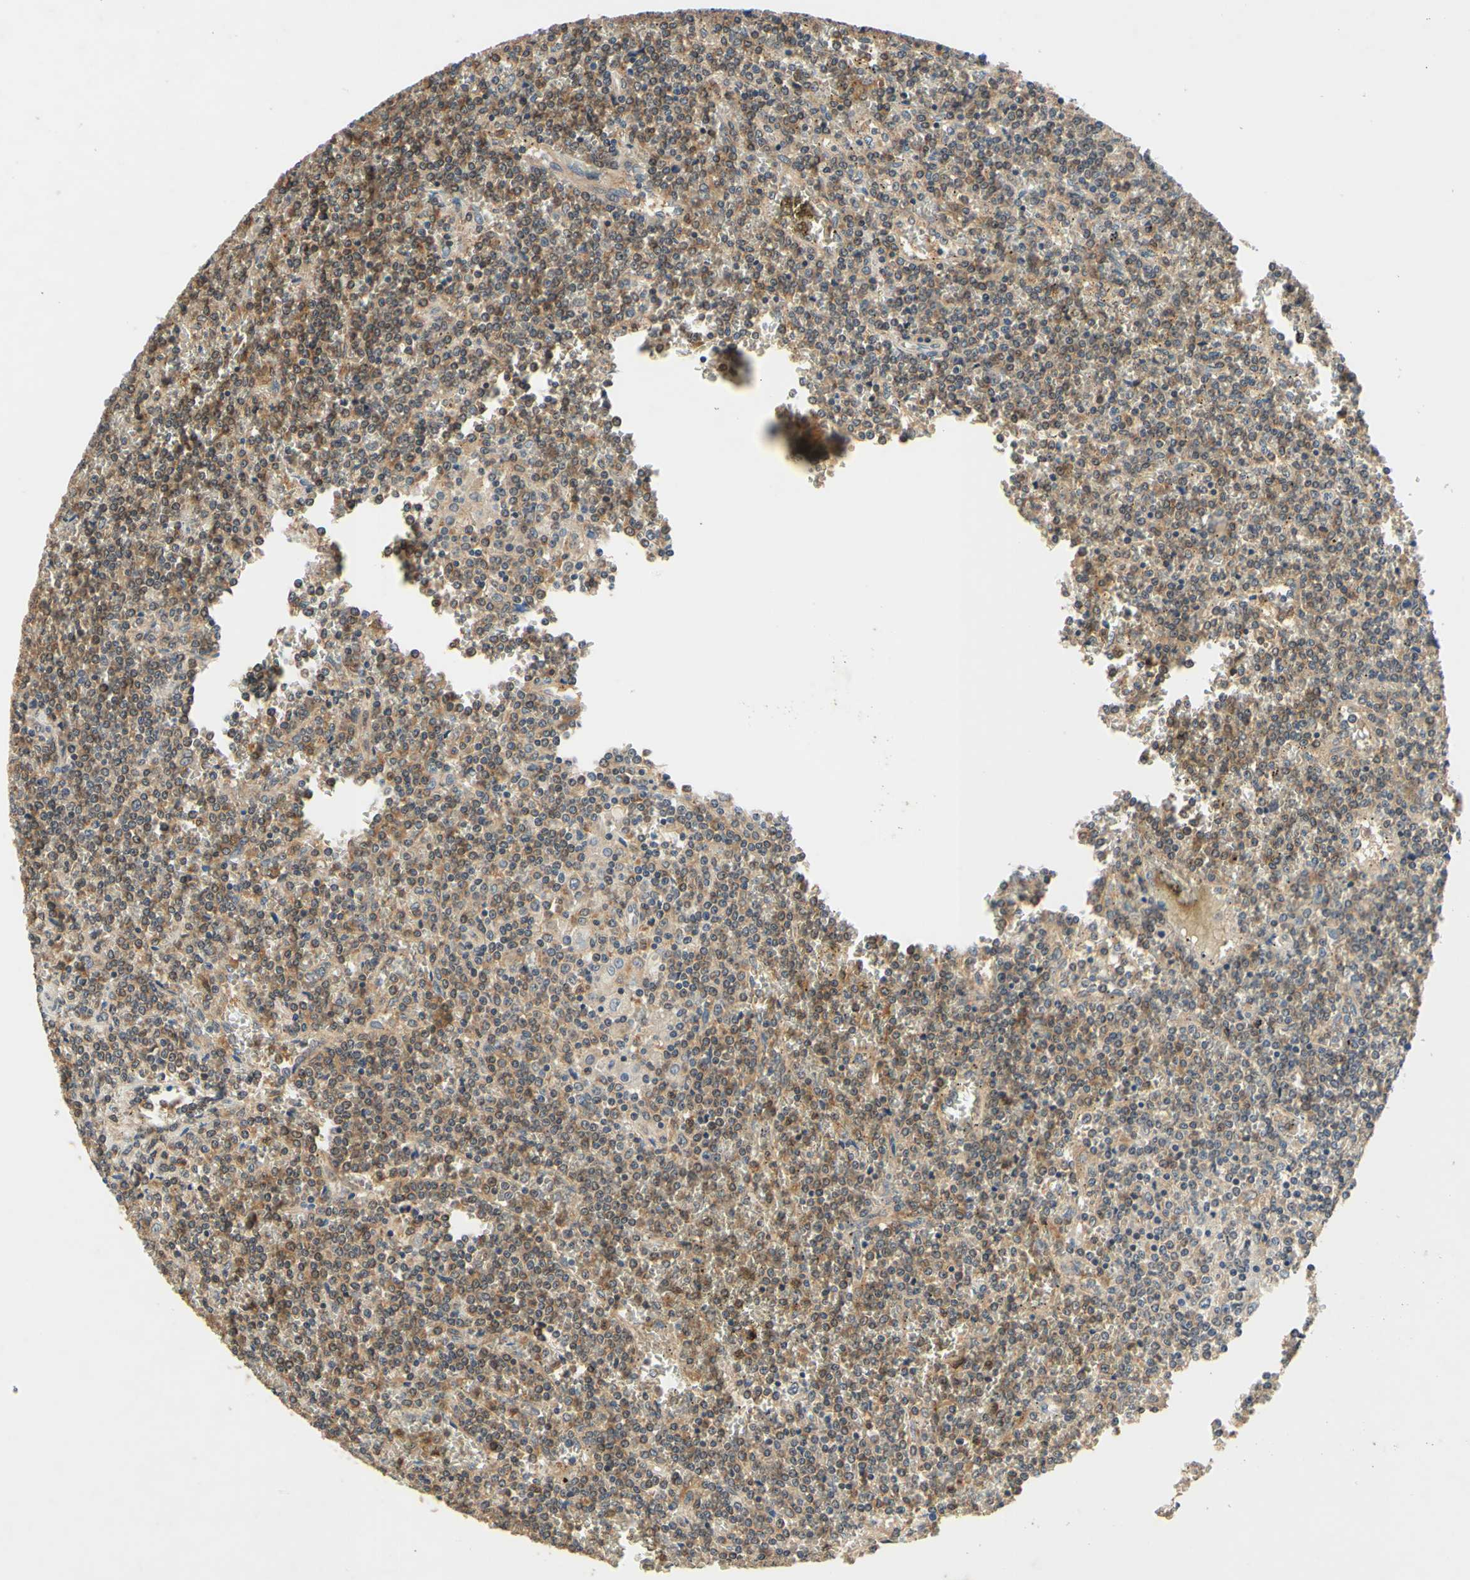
{"staining": {"intensity": "moderate", "quantity": "25%-75%", "location": "cytoplasmic/membranous"}, "tissue": "lymphoma", "cell_type": "Tumor cells", "image_type": "cancer", "snomed": [{"axis": "morphology", "description": "Malignant lymphoma, non-Hodgkin's type, Low grade"}, {"axis": "topography", "description": "Spleen"}], "caption": "An image showing moderate cytoplasmic/membranous positivity in about 25%-75% of tumor cells in malignant lymphoma, non-Hodgkin's type (low-grade), as visualized by brown immunohistochemical staining.", "gene": "PLA2G4A", "patient": {"sex": "female", "age": 19}}